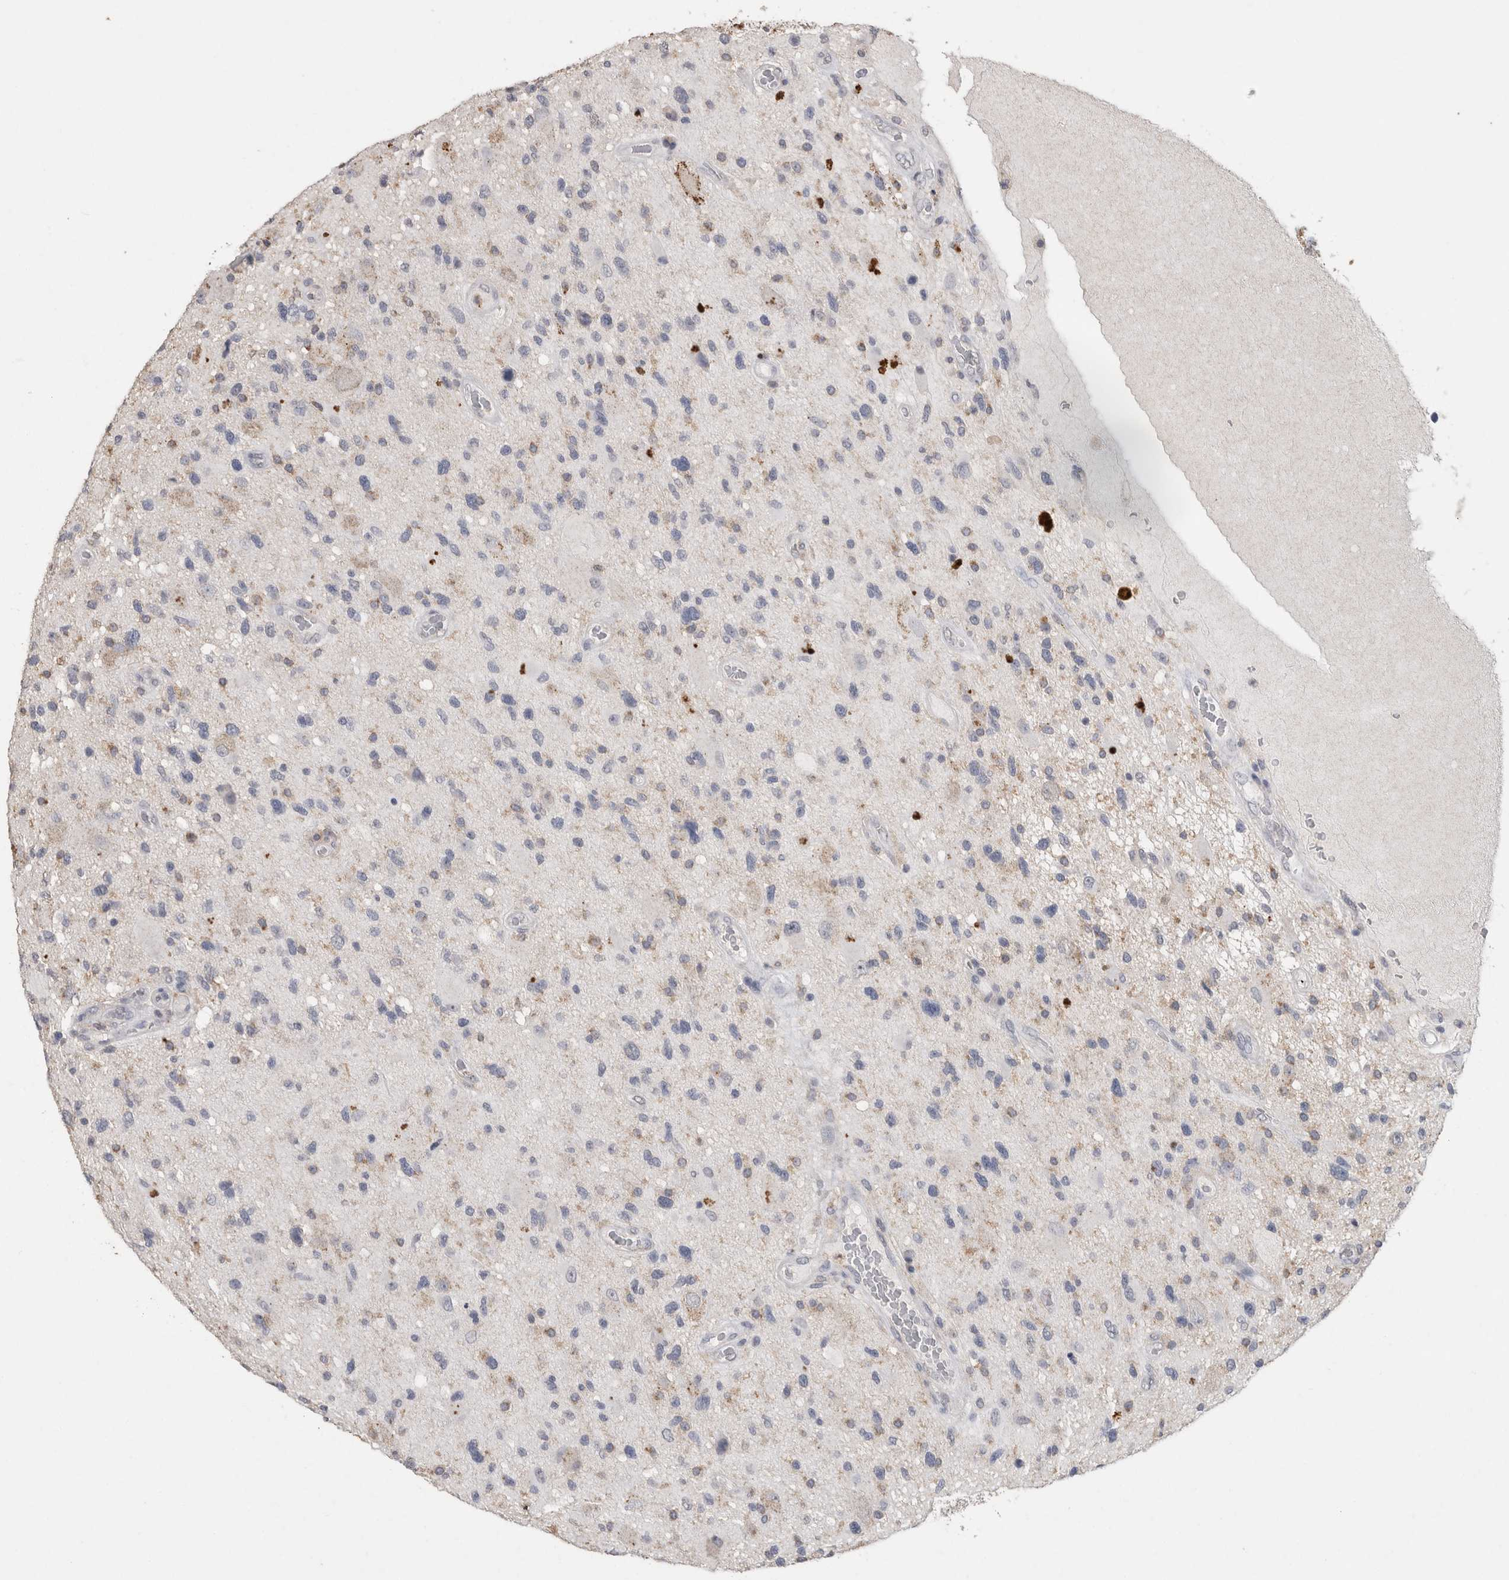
{"staining": {"intensity": "negative", "quantity": "none", "location": "none"}, "tissue": "glioma", "cell_type": "Tumor cells", "image_type": "cancer", "snomed": [{"axis": "morphology", "description": "Glioma, malignant, High grade"}, {"axis": "topography", "description": "Brain"}], "caption": "Immunohistochemistry (IHC) photomicrograph of human glioma stained for a protein (brown), which shows no positivity in tumor cells.", "gene": "CNTFR", "patient": {"sex": "male", "age": 33}}